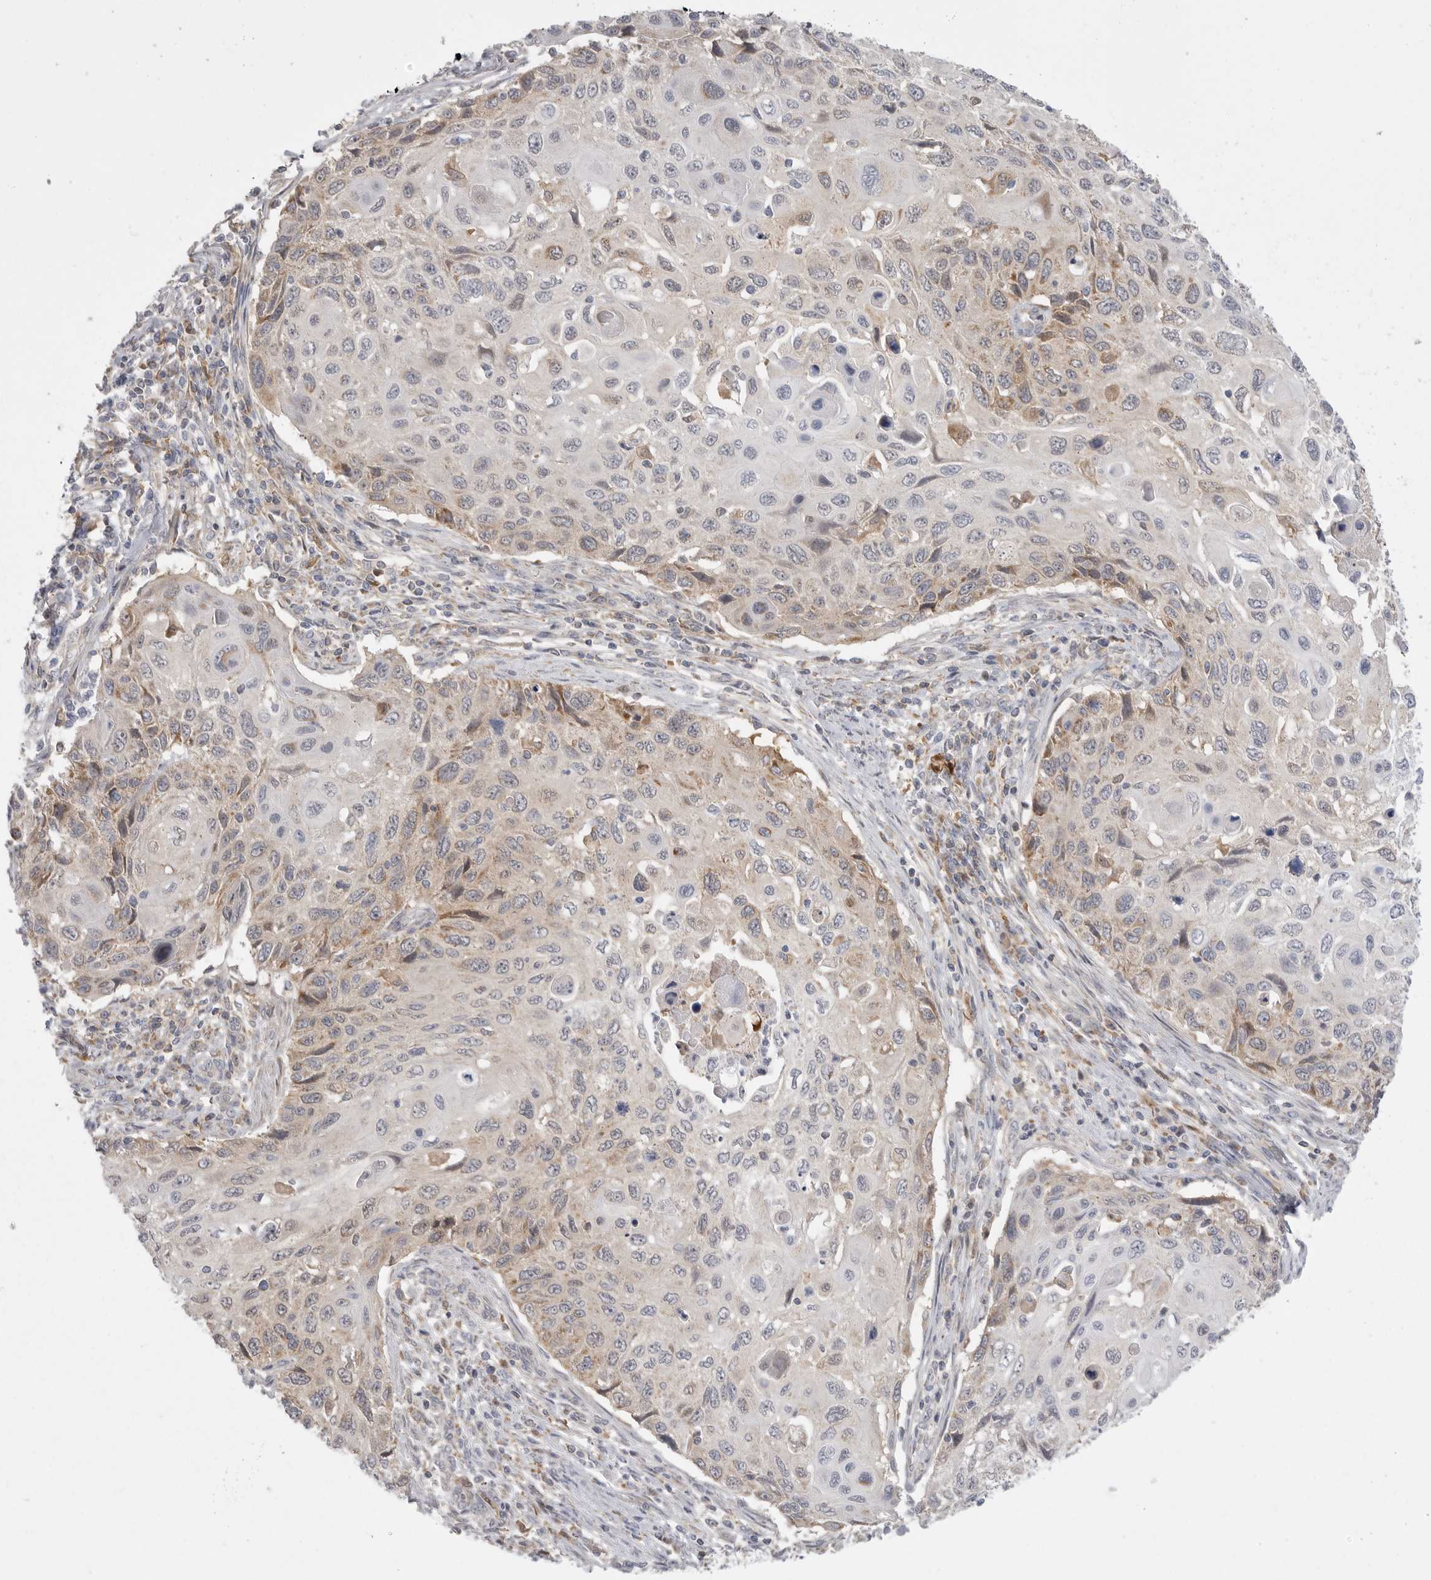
{"staining": {"intensity": "moderate", "quantity": "<25%", "location": "cytoplasmic/membranous"}, "tissue": "cervical cancer", "cell_type": "Tumor cells", "image_type": "cancer", "snomed": [{"axis": "morphology", "description": "Squamous cell carcinoma, NOS"}, {"axis": "topography", "description": "Cervix"}], "caption": "A high-resolution image shows IHC staining of cervical squamous cell carcinoma, which demonstrates moderate cytoplasmic/membranous expression in about <25% of tumor cells.", "gene": "KYAT3", "patient": {"sex": "female", "age": 70}}